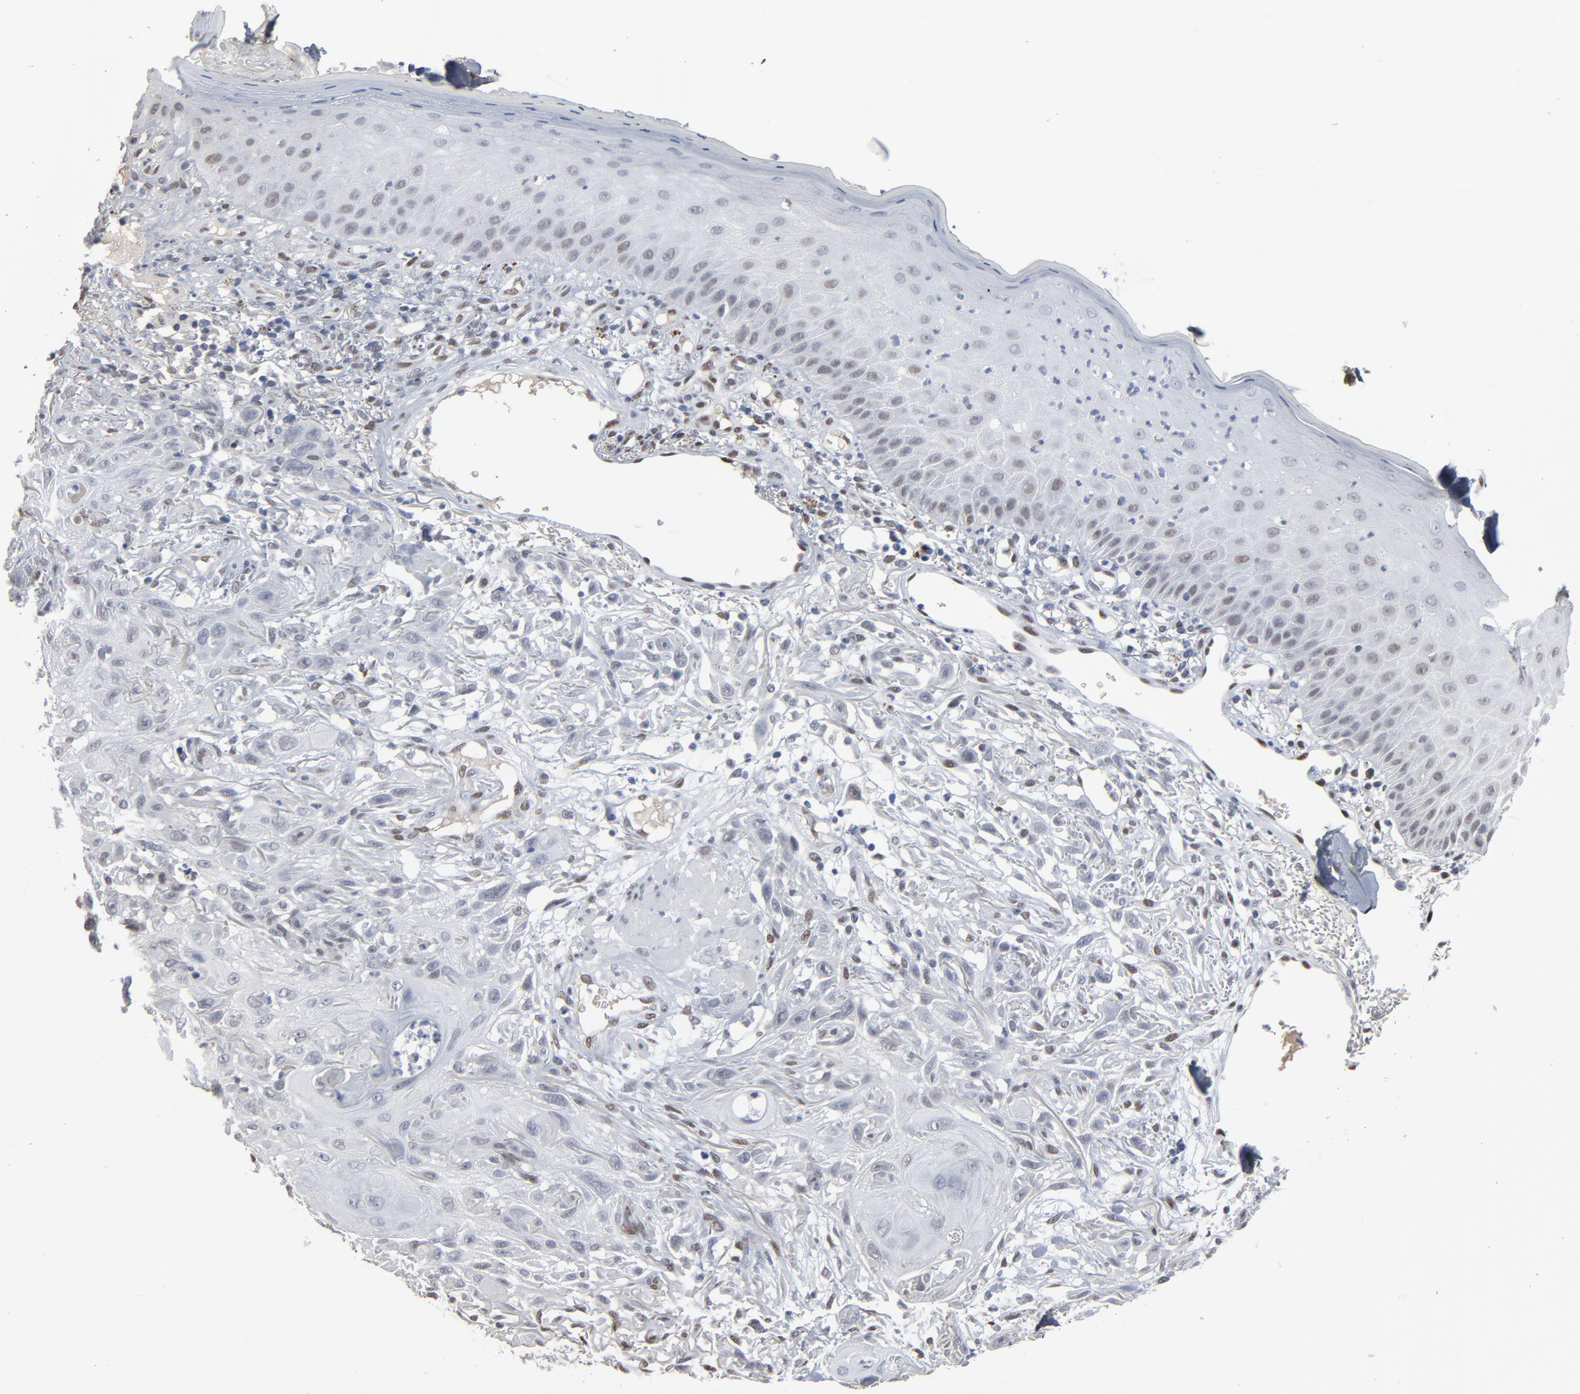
{"staining": {"intensity": "negative", "quantity": "none", "location": "none"}, "tissue": "skin cancer", "cell_type": "Tumor cells", "image_type": "cancer", "snomed": [{"axis": "morphology", "description": "Squamous cell carcinoma, NOS"}, {"axis": "topography", "description": "Skin"}], "caption": "IHC image of human squamous cell carcinoma (skin) stained for a protein (brown), which demonstrates no expression in tumor cells.", "gene": "ATF7", "patient": {"sex": "female", "age": 59}}